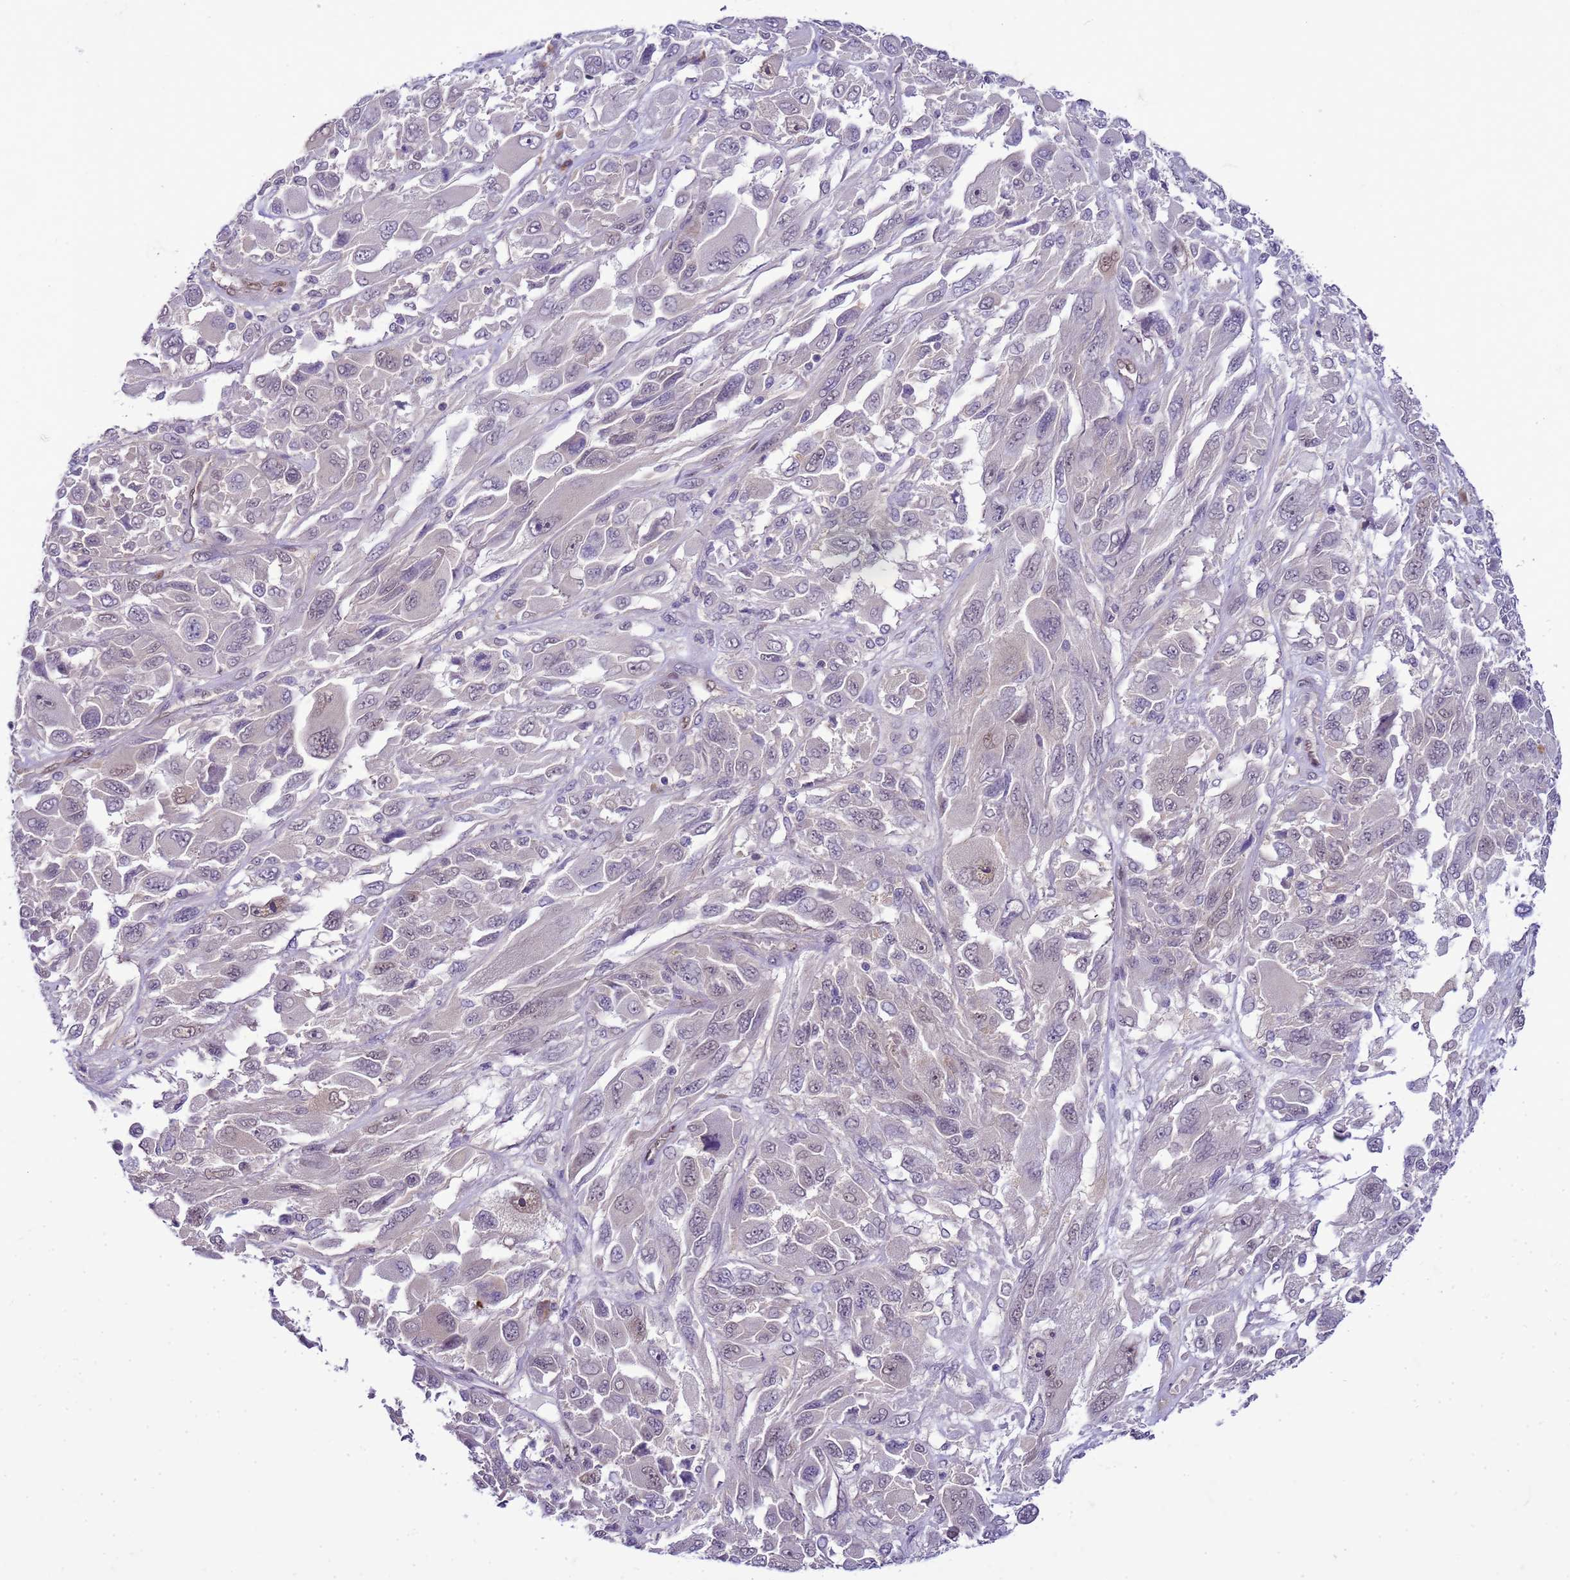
{"staining": {"intensity": "negative", "quantity": "none", "location": "none"}, "tissue": "melanoma", "cell_type": "Tumor cells", "image_type": "cancer", "snomed": [{"axis": "morphology", "description": "Malignant melanoma, NOS"}, {"axis": "topography", "description": "Skin"}], "caption": "This photomicrograph is of melanoma stained with immunohistochemistry (IHC) to label a protein in brown with the nuclei are counter-stained blue. There is no staining in tumor cells.", "gene": "DDI2", "patient": {"sex": "female", "age": 91}}